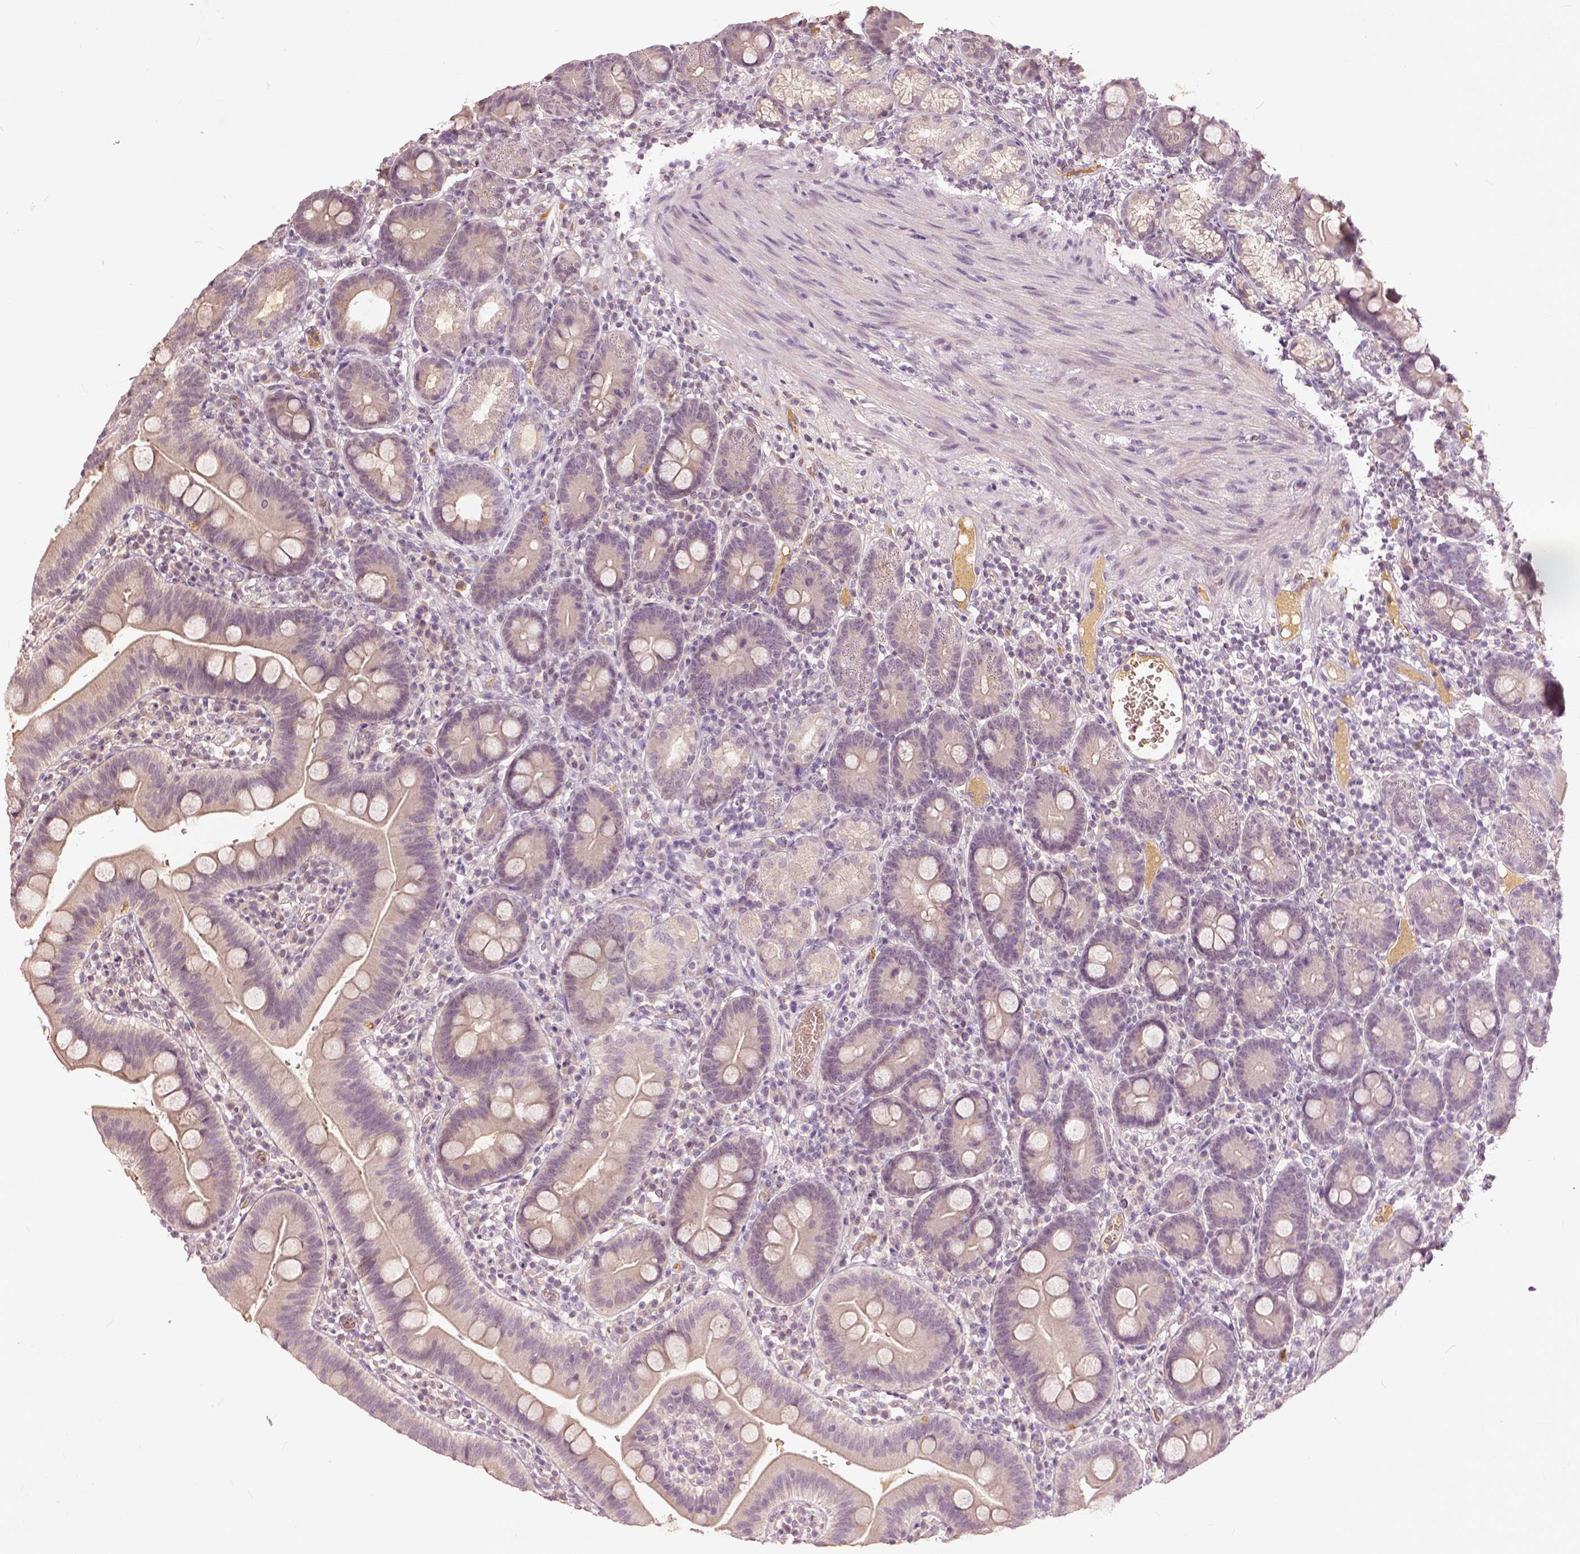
{"staining": {"intensity": "weak", "quantity": "<25%", "location": "cytoplasmic/membranous"}, "tissue": "duodenum", "cell_type": "Glandular cells", "image_type": "normal", "snomed": [{"axis": "morphology", "description": "Normal tissue, NOS"}, {"axis": "topography", "description": "Pancreas"}, {"axis": "topography", "description": "Duodenum"}], "caption": "DAB immunohistochemical staining of normal duodenum shows no significant staining in glandular cells.", "gene": "ANGPTL4", "patient": {"sex": "male", "age": 59}}